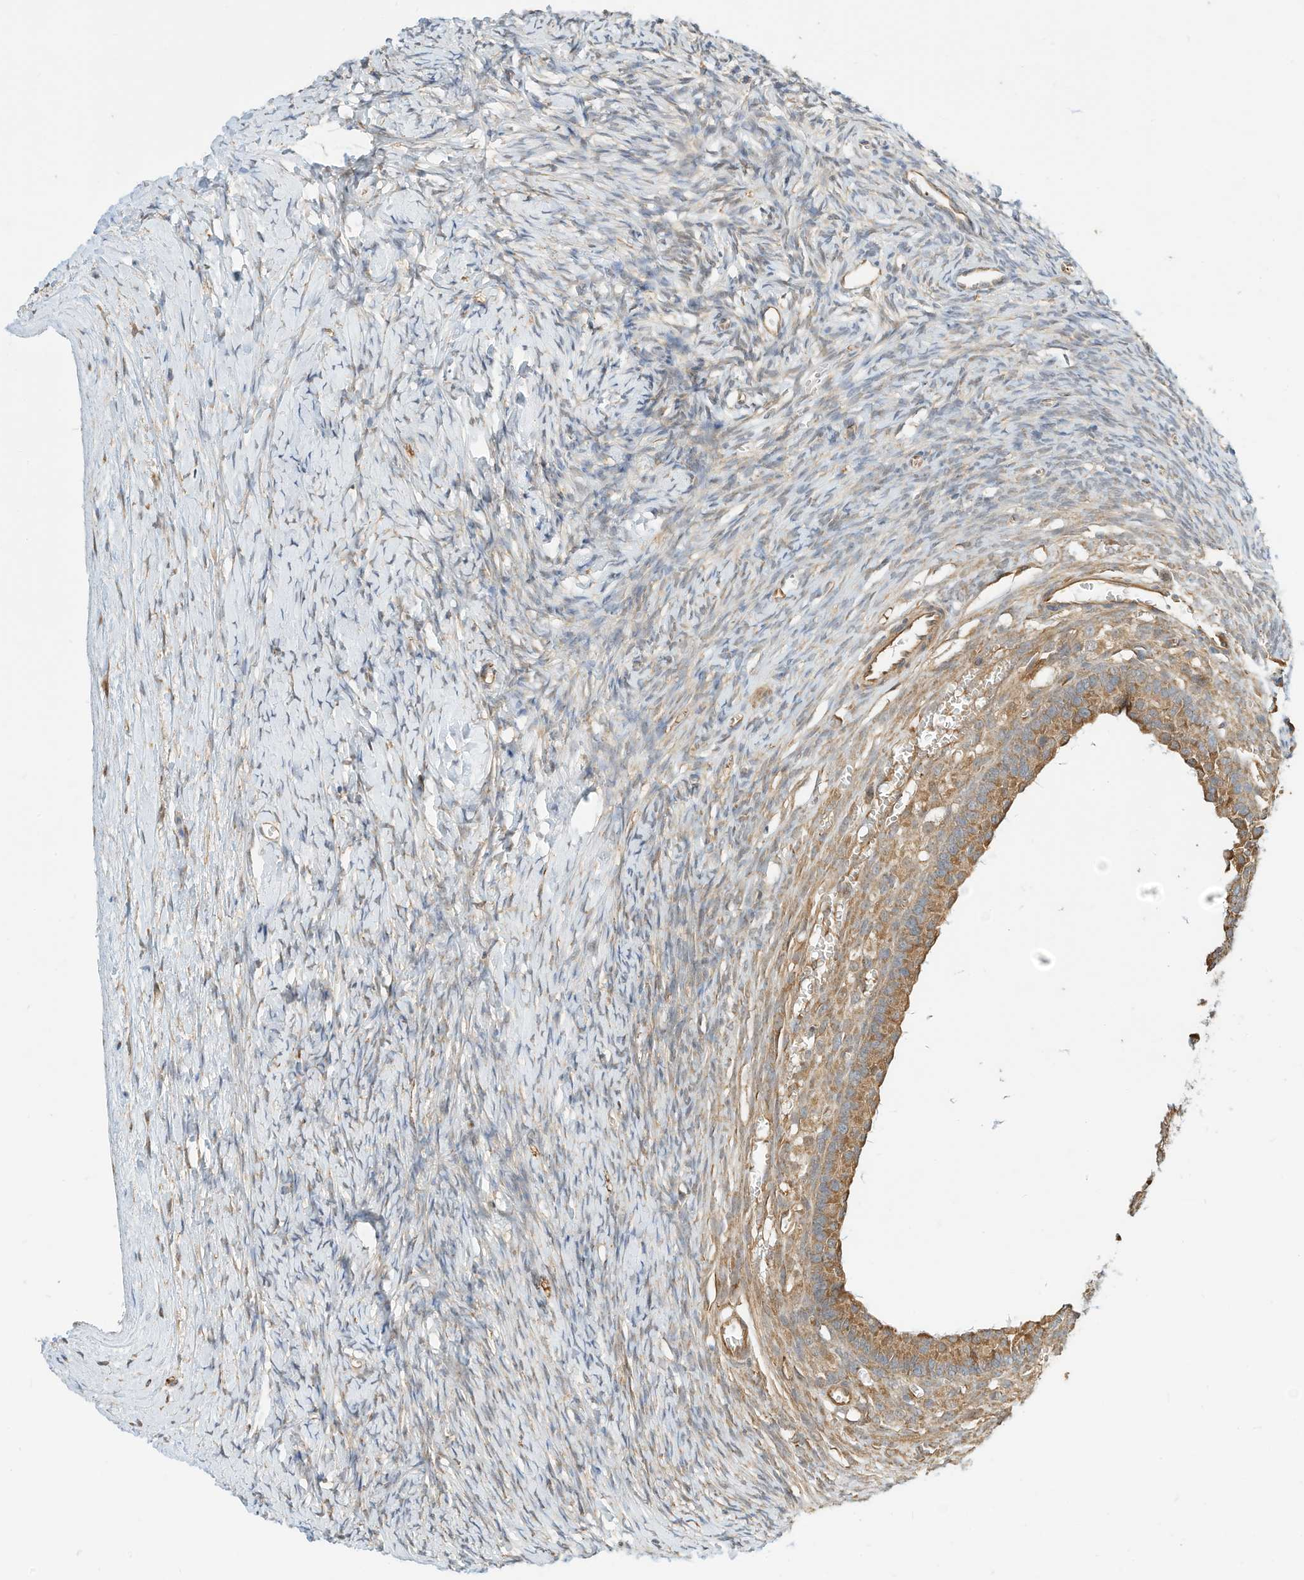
{"staining": {"intensity": "strong", "quantity": ">75%", "location": "cytoplasmic/membranous"}, "tissue": "ovary", "cell_type": "Follicle cells", "image_type": "normal", "snomed": [{"axis": "morphology", "description": "Normal tissue, NOS"}, {"axis": "morphology", "description": "Developmental malformation"}, {"axis": "topography", "description": "Ovary"}], "caption": "IHC of unremarkable human ovary demonstrates high levels of strong cytoplasmic/membranous staining in about >75% of follicle cells.", "gene": "OFD1", "patient": {"sex": "female", "age": 39}}